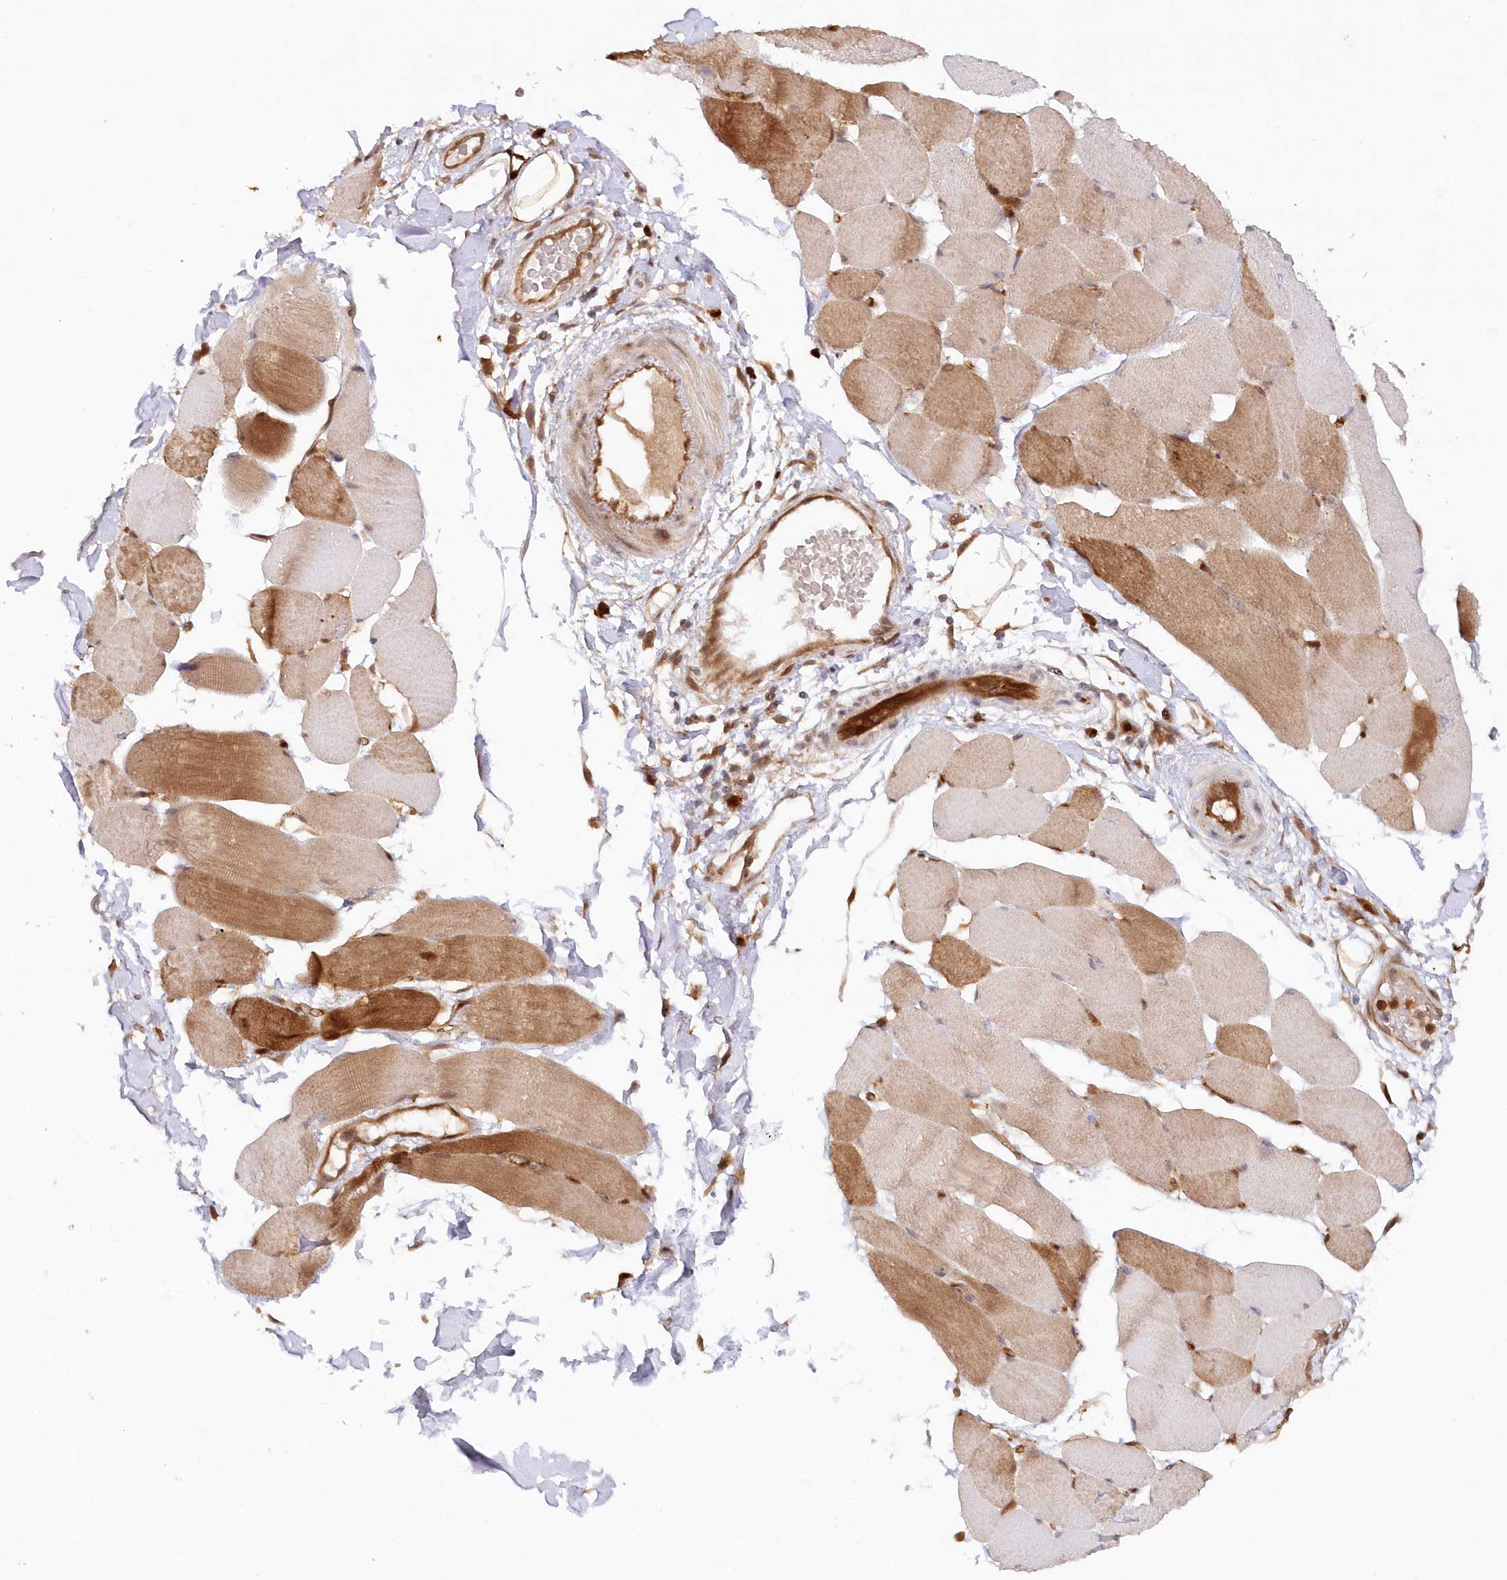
{"staining": {"intensity": "moderate", "quantity": "25%-75%", "location": "cytoplasmic/membranous"}, "tissue": "skeletal muscle", "cell_type": "Myocytes", "image_type": "normal", "snomed": [{"axis": "morphology", "description": "Normal tissue, NOS"}, {"axis": "topography", "description": "Skin"}, {"axis": "topography", "description": "Skeletal muscle"}], "caption": "Protein expression analysis of unremarkable human skeletal muscle reveals moderate cytoplasmic/membranous expression in about 25%-75% of myocytes. The staining was performed using DAB, with brown indicating positive protein expression. Nuclei are stained blue with hematoxylin.", "gene": "GBE1", "patient": {"sex": "male", "age": 83}}